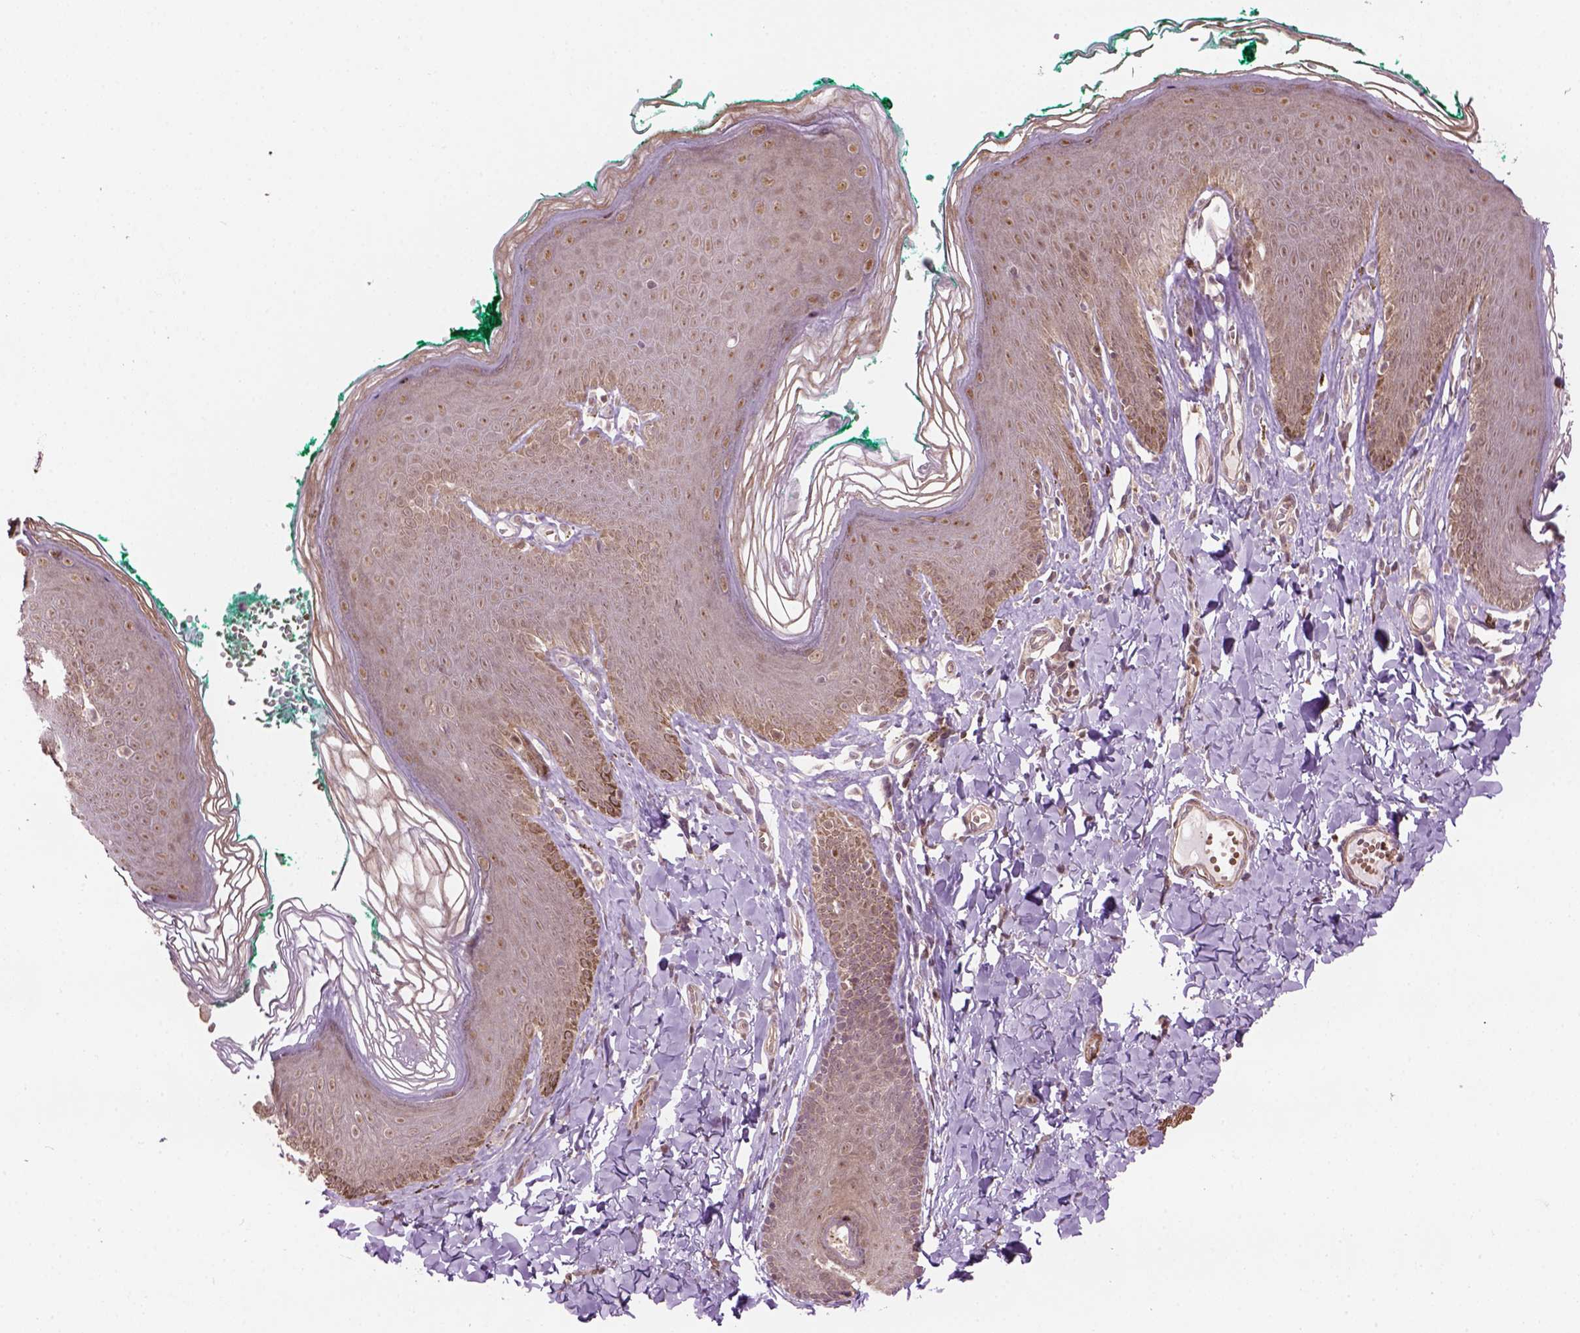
{"staining": {"intensity": "moderate", "quantity": "<25%", "location": "cytoplasmic/membranous,nuclear"}, "tissue": "skin", "cell_type": "Epidermal cells", "image_type": "normal", "snomed": [{"axis": "morphology", "description": "Normal tissue, NOS"}, {"axis": "topography", "description": "Vulva"}, {"axis": "topography", "description": "Peripheral nerve tissue"}], "caption": "IHC staining of normal skin, which displays low levels of moderate cytoplasmic/membranous,nuclear expression in about <25% of epidermal cells indicating moderate cytoplasmic/membranous,nuclear protein expression. The staining was performed using DAB (3,3'-diaminobenzidine) (brown) for protein detection and nuclei were counterstained in hematoxylin (blue).", "gene": "PSMD11", "patient": {"sex": "female", "age": 66}}